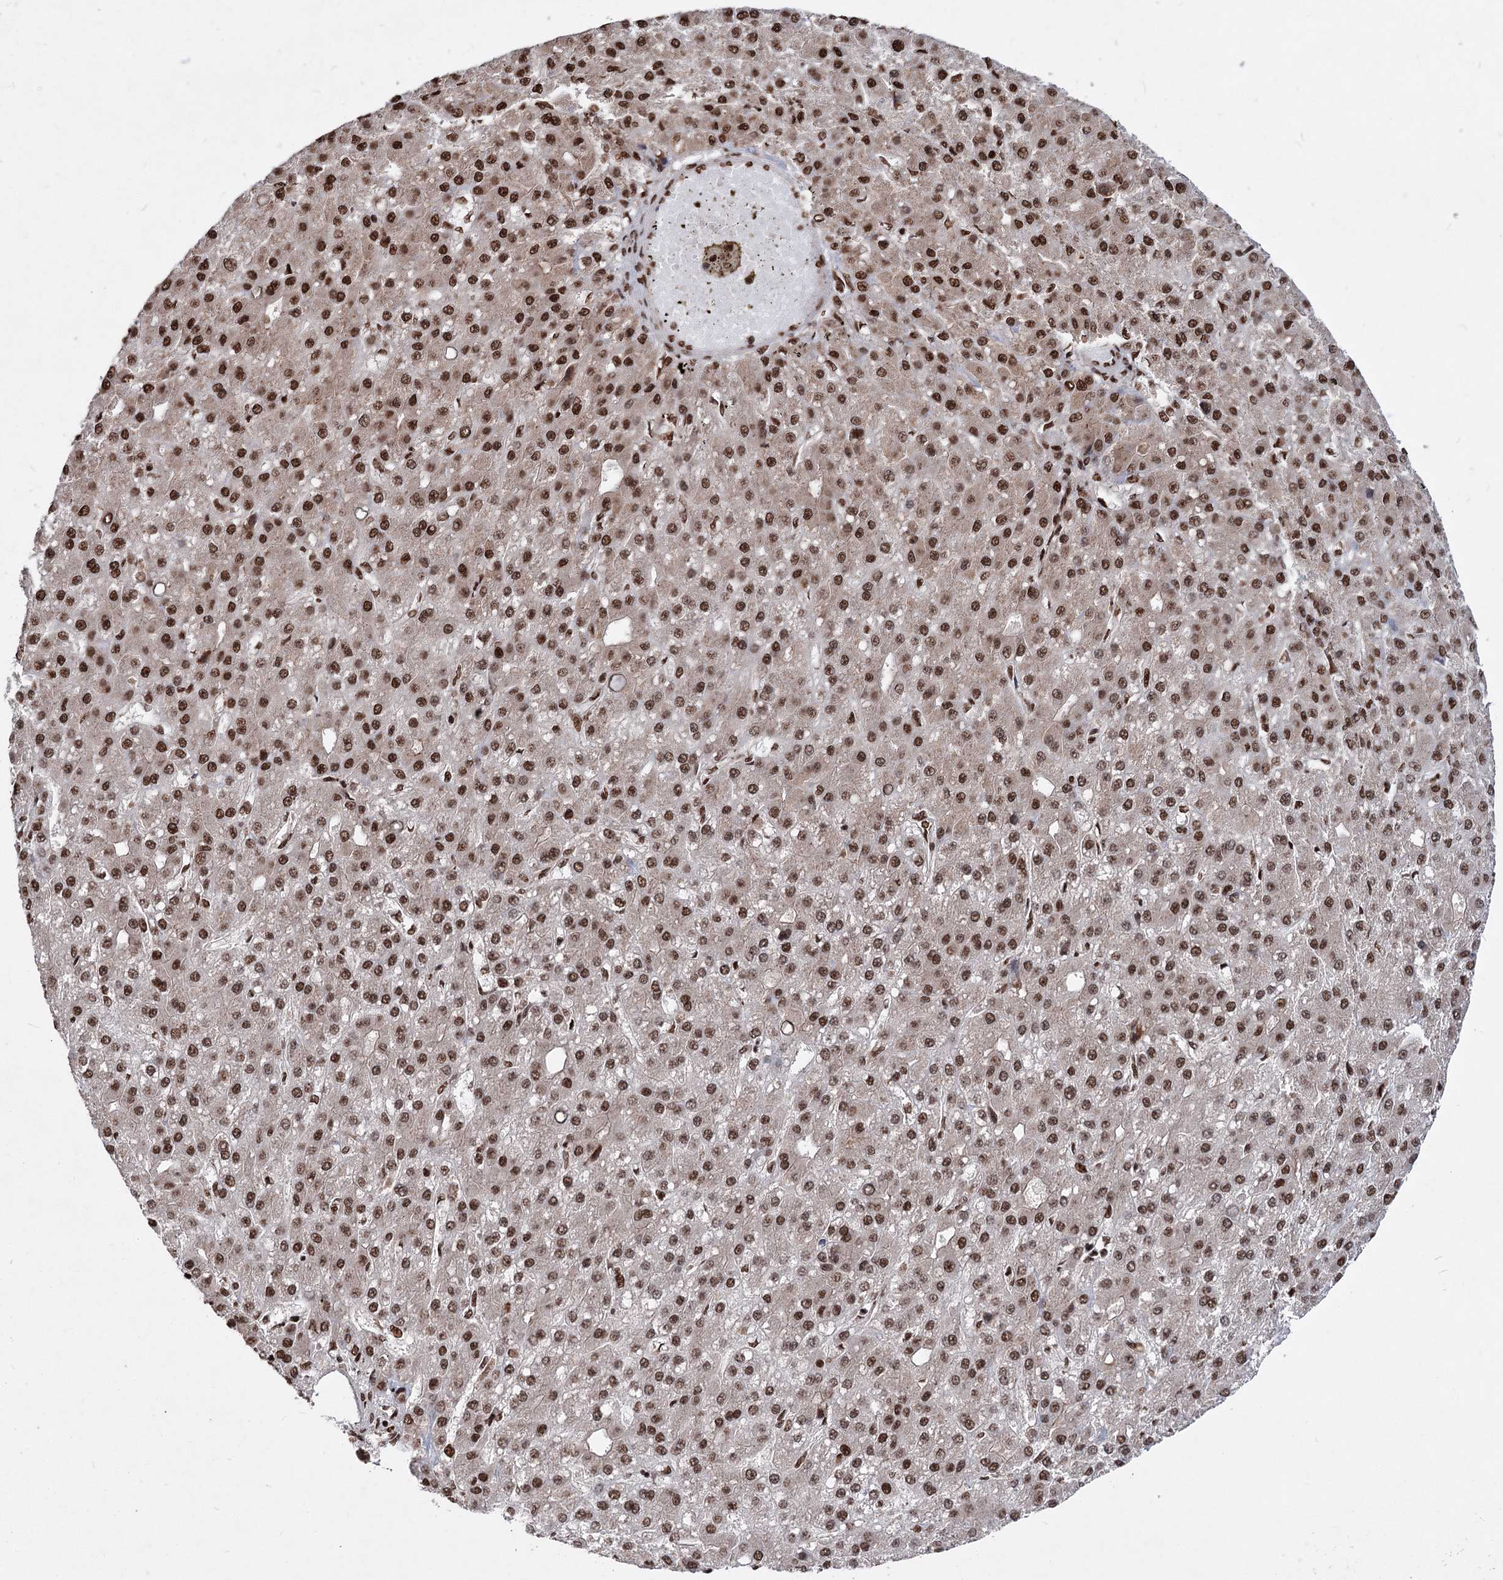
{"staining": {"intensity": "strong", "quantity": ">75%", "location": "nuclear"}, "tissue": "liver cancer", "cell_type": "Tumor cells", "image_type": "cancer", "snomed": [{"axis": "morphology", "description": "Carcinoma, Hepatocellular, NOS"}, {"axis": "topography", "description": "Liver"}], "caption": "Human liver cancer (hepatocellular carcinoma) stained with a brown dye reveals strong nuclear positive positivity in approximately >75% of tumor cells.", "gene": "MAML1", "patient": {"sex": "male", "age": 67}}